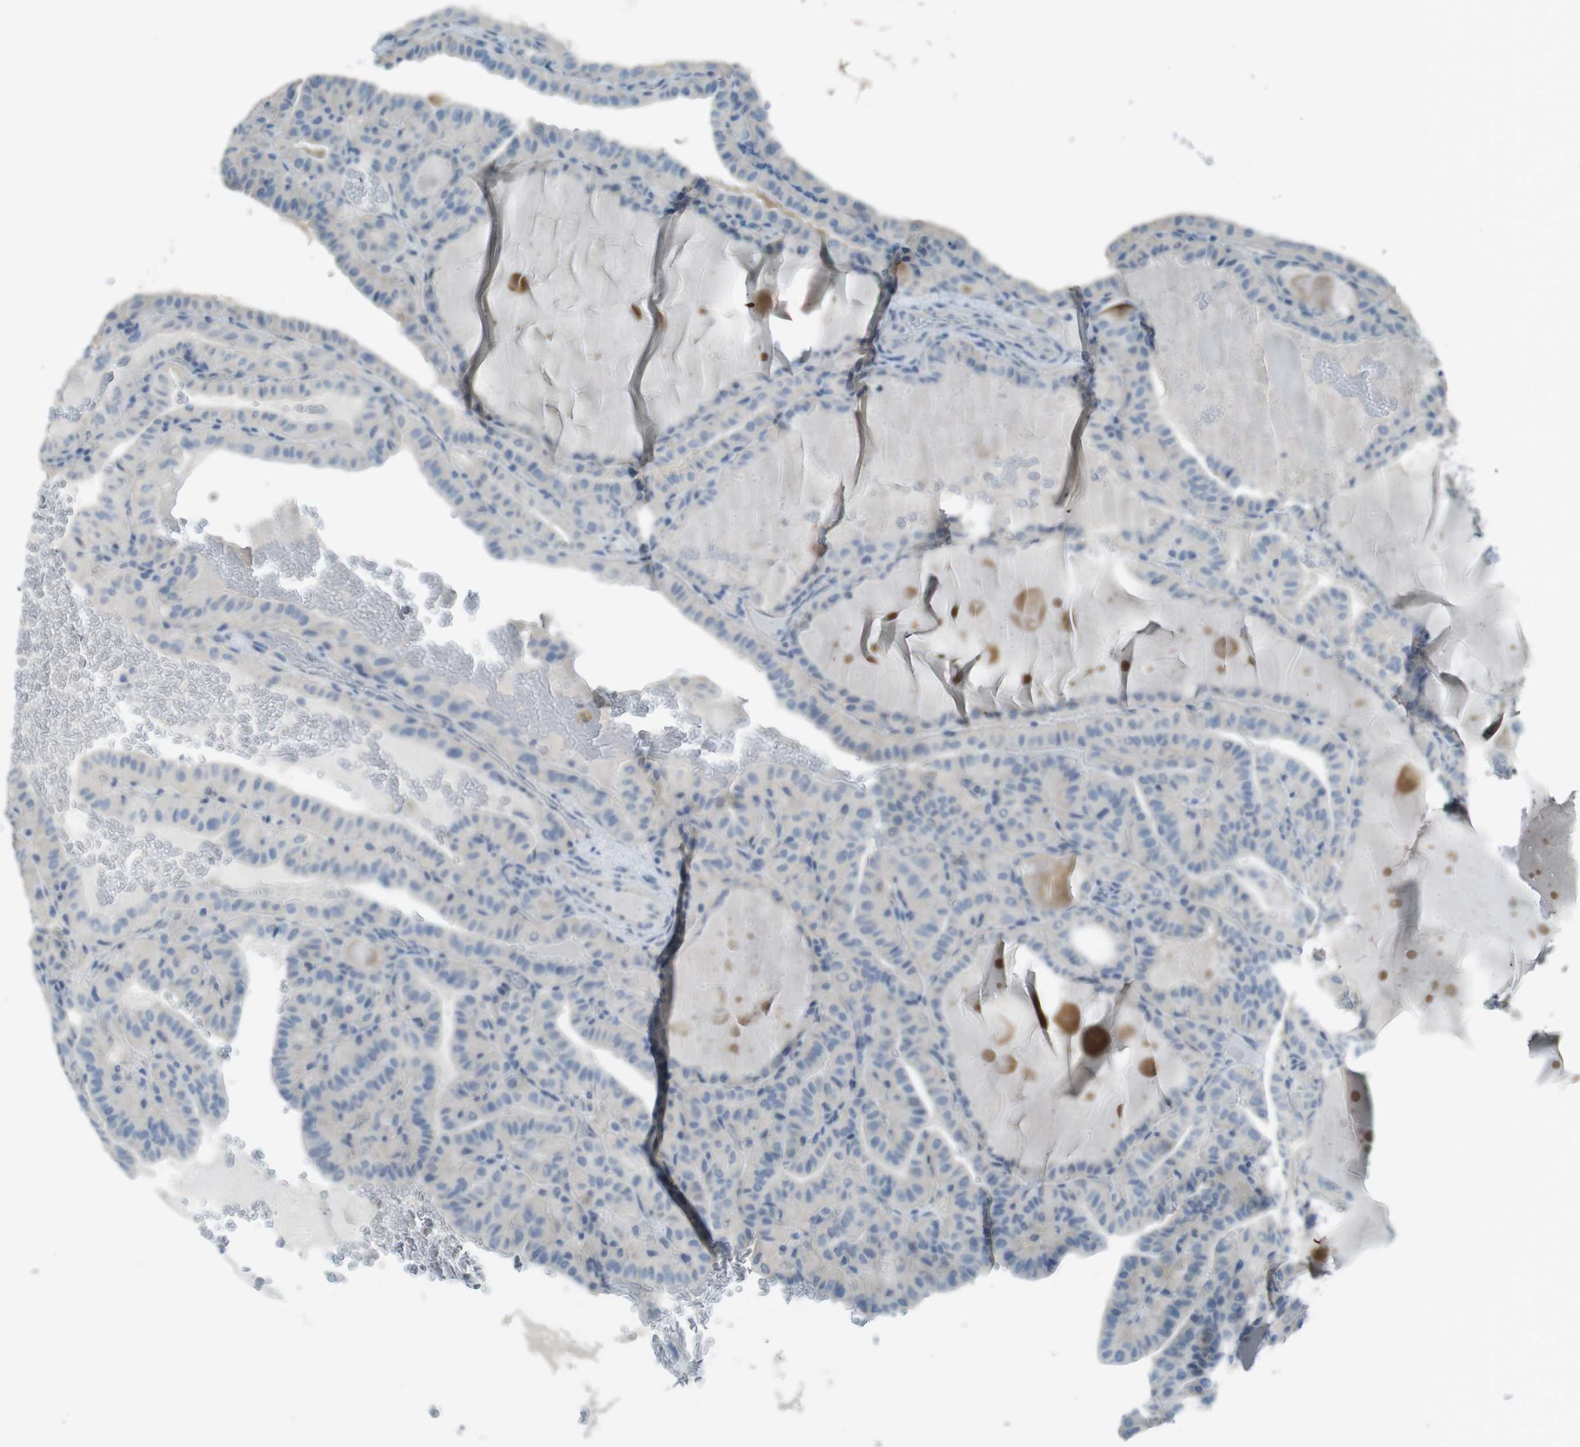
{"staining": {"intensity": "negative", "quantity": "none", "location": "none"}, "tissue": "thyroid cancer", "cell_type": "Tumor cells", "image_type": "cancer", "snomed": [{"axis": "morphology", "description": "Papillary adenocarcinoma, NOS"}, {"axis": "topography", "description": "Thyroid gland"}], "caption": "DAB (3,3'-diaminobenzidine) immunohistochemical staining of thyroid papillary adenocarcinoma reveals no significant staining in tumor cells. Nuclei are stained in blue.", "gene": "ENTPD7", "patient": {"sex": "male", "age": 77}}